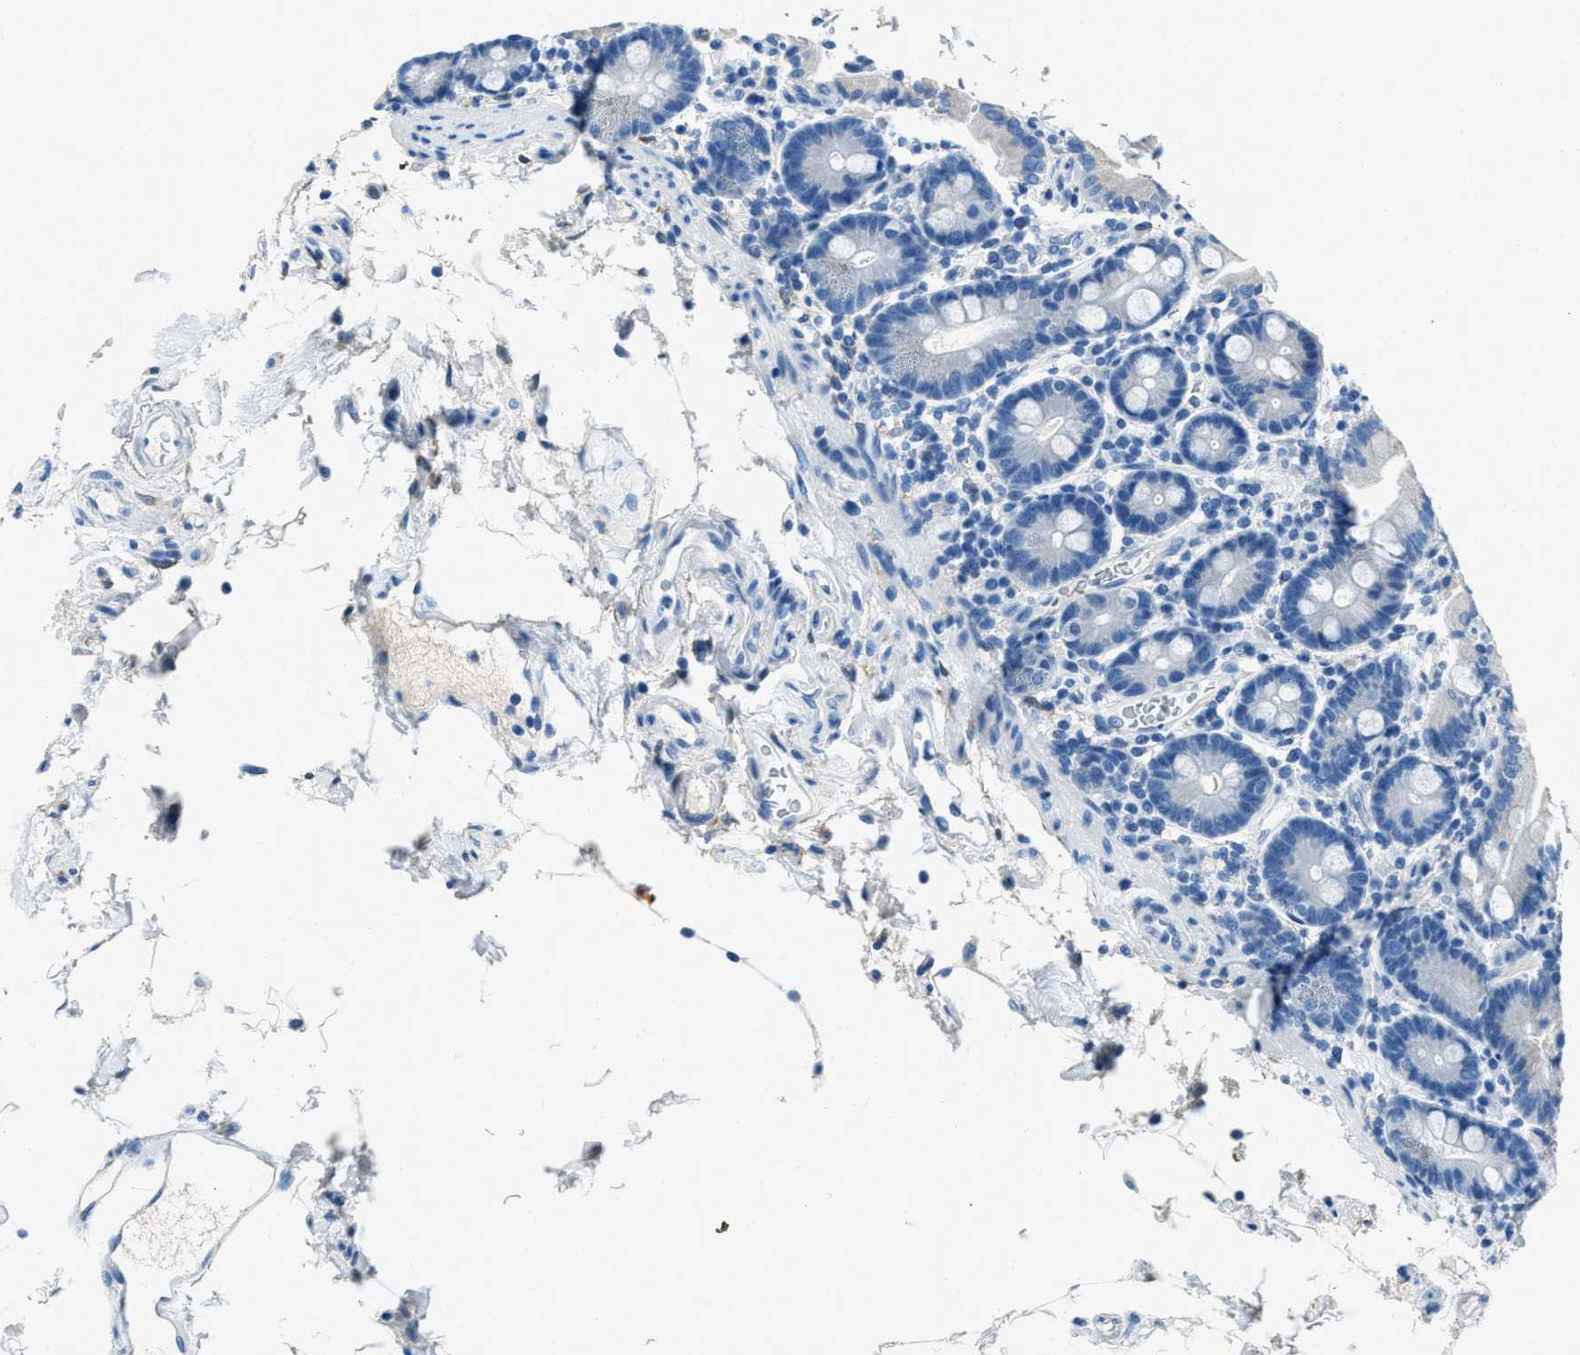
{"staining": {"intensity": "negative", "quantity": "none", "location": "none"}, "tissue": "duodenum", "cell_type": "Glandular cells", "image_type": "normal", "snomed": [{"axis": "morphology", "description": "Normal tissue, NOS"}, {"axis": "topography", "description": "Small intestine, NOS"}], "caption": "The micrograph demonstrates no staining of glandular cells in benign duodenum.", "gene": "AMACR", "patient": {"sex": "female", "age": 71}}